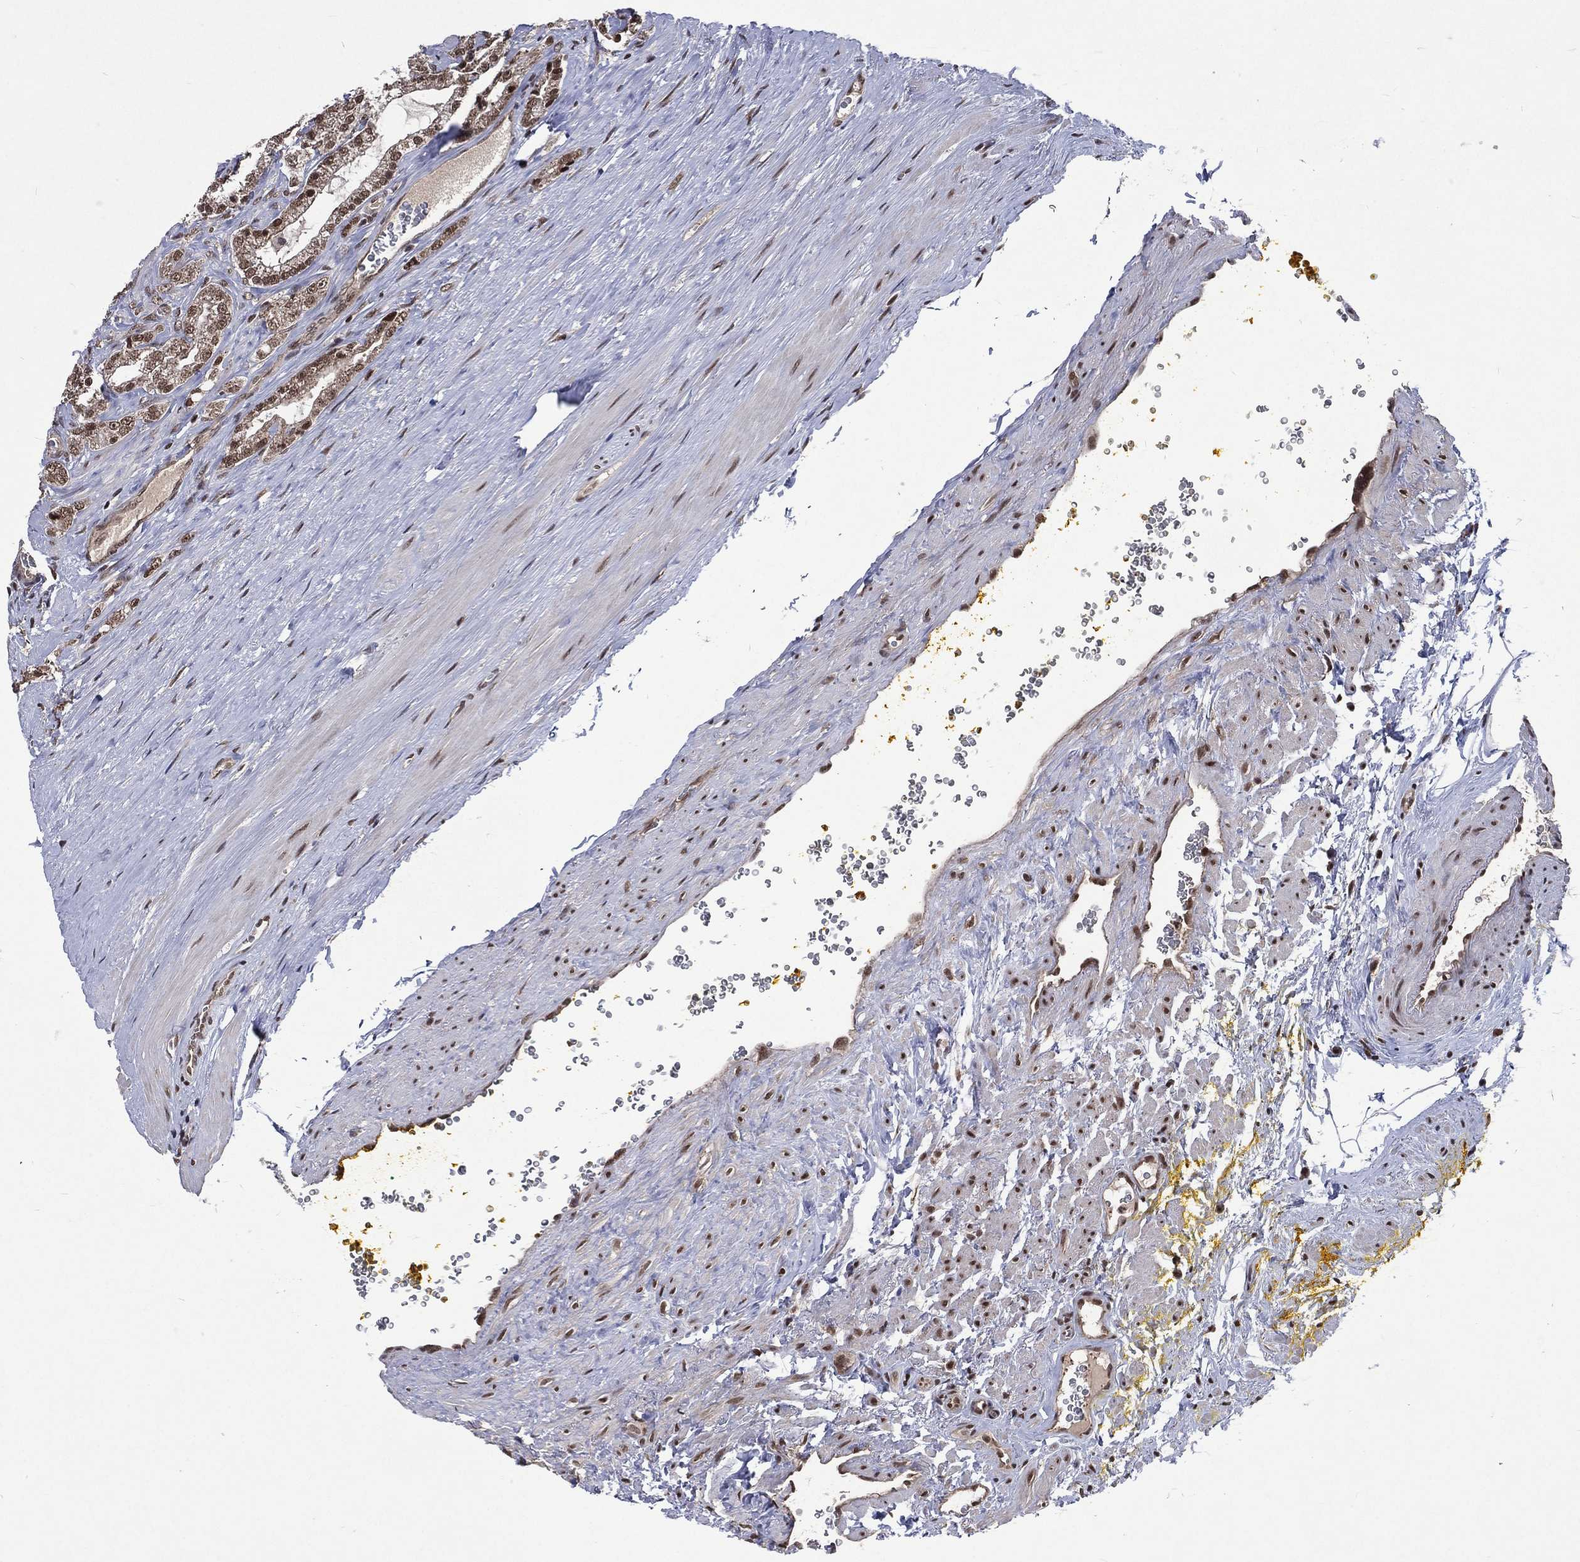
{"staining": {"intensity": "moderate", "quantity": "25%-75%", "location": "nuclear"}, "tissue": "prostate cancer", "cell_type": "Tumor cells", "image_type": "cancer", "snomed": [{"axis": "morphology", "description": "Adenocarcinoma, NOS"}, {"axis": "topography", "description": "Prostate"}], "caption": "Immunohistochemical staining of prostate adenocarcinoma shows medium levels of moderate nuclear expression in approximately 25%-75% of tumor cells. (DAB (3,3'-diaminobenzidine) IHC with brightfield microscopy, high magnification).", "gene": "DMAP1", "patient": {"sex": "male", "age": 67}}